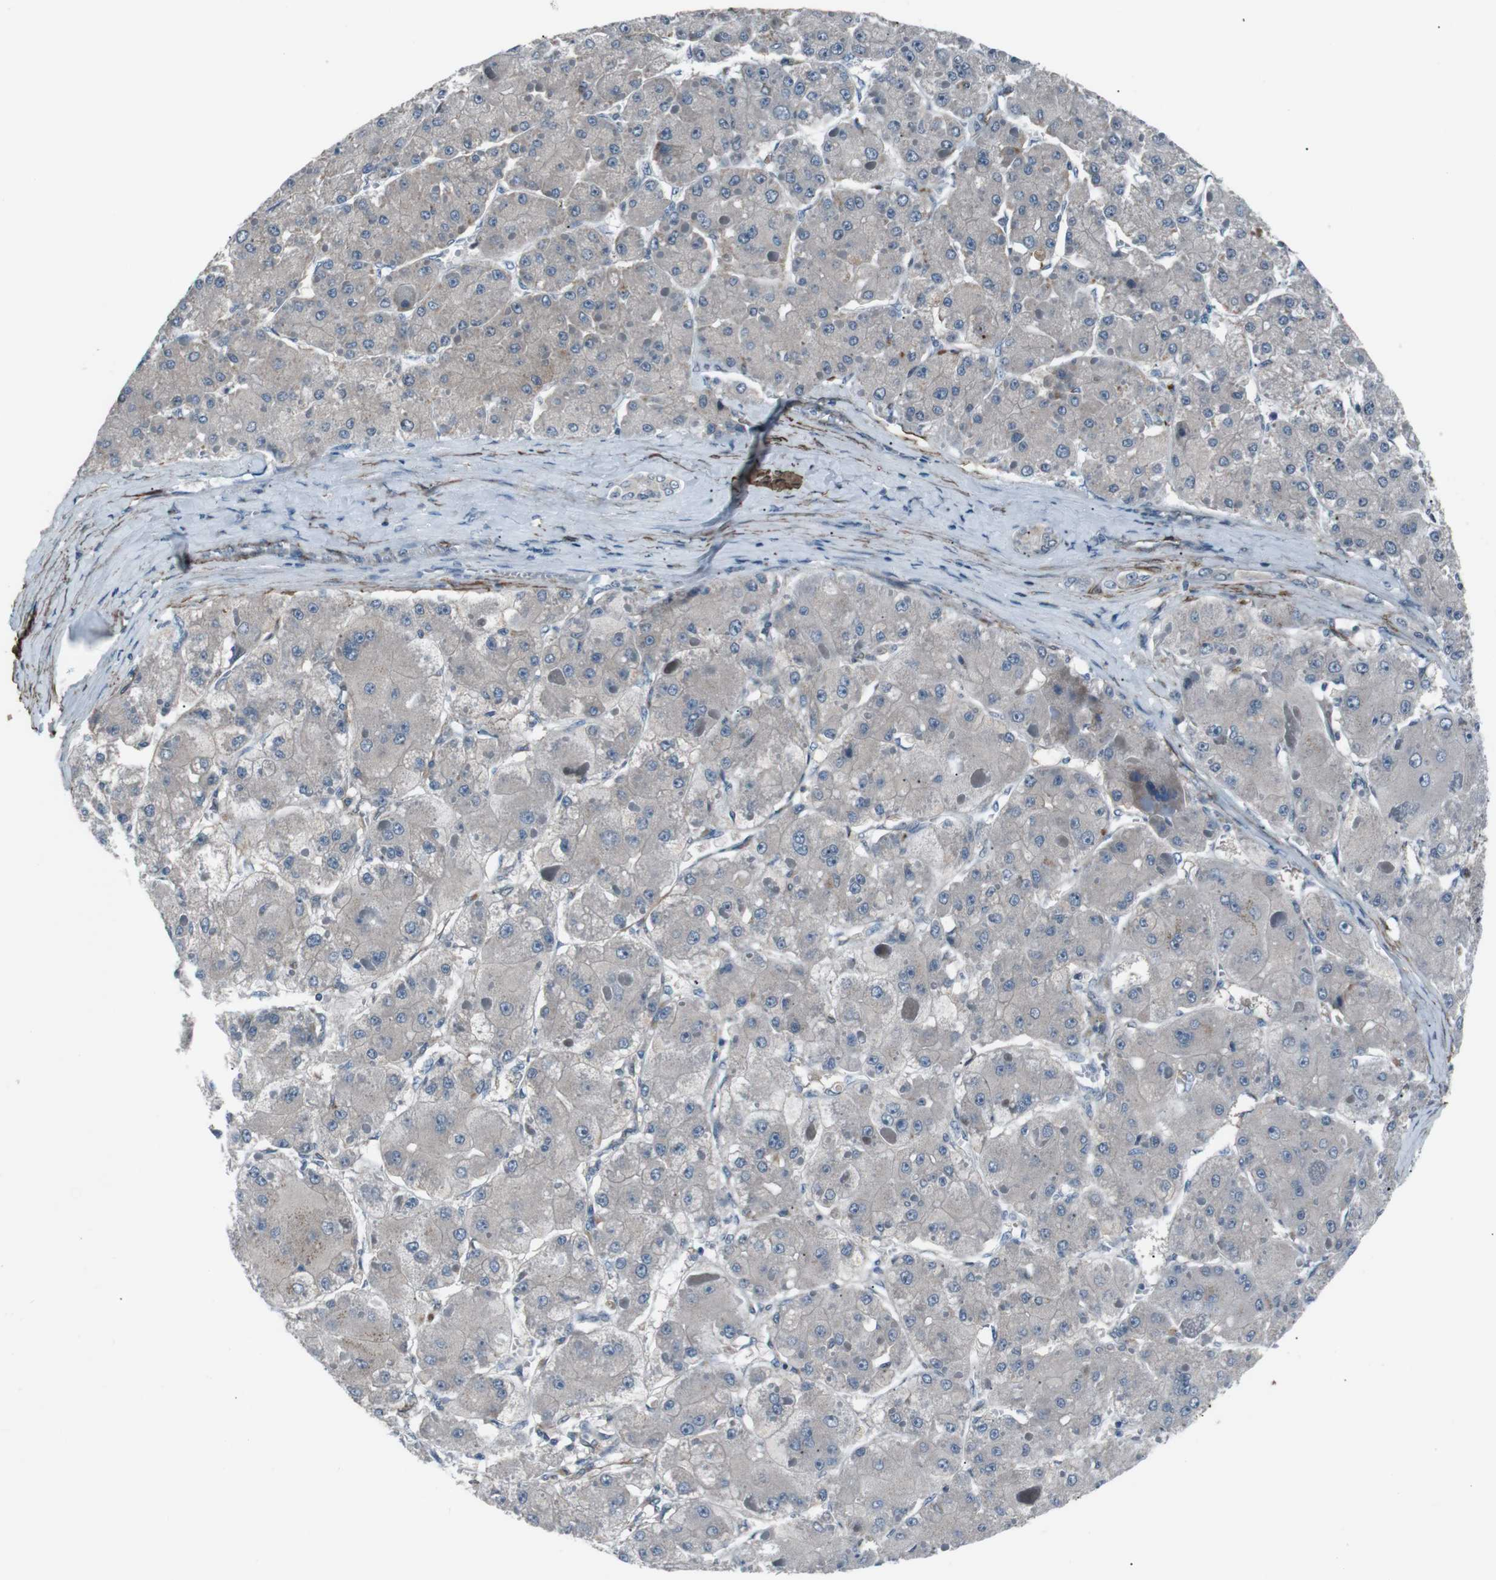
{"staining": {"intensity": "negative", "quantity": "none", "location": "none"}, "tissue": "liver cancer", "cell_type": "Tumor cells", "image_type": "cancer", "snomed": [{"axis": "morphology", "description": "Carcinoma, Hepatocellular, NOS"}, {"axis": "topography", "description": "Liver"}], "caption": "Tumor cells show no significant staining in liver cancer (hepatocellular carcinoma). (Brightfield microscopy of DAB IHC at high magnification).", "gene": "PDLIM5", "patient": {"sex": "female", "age": 73}}